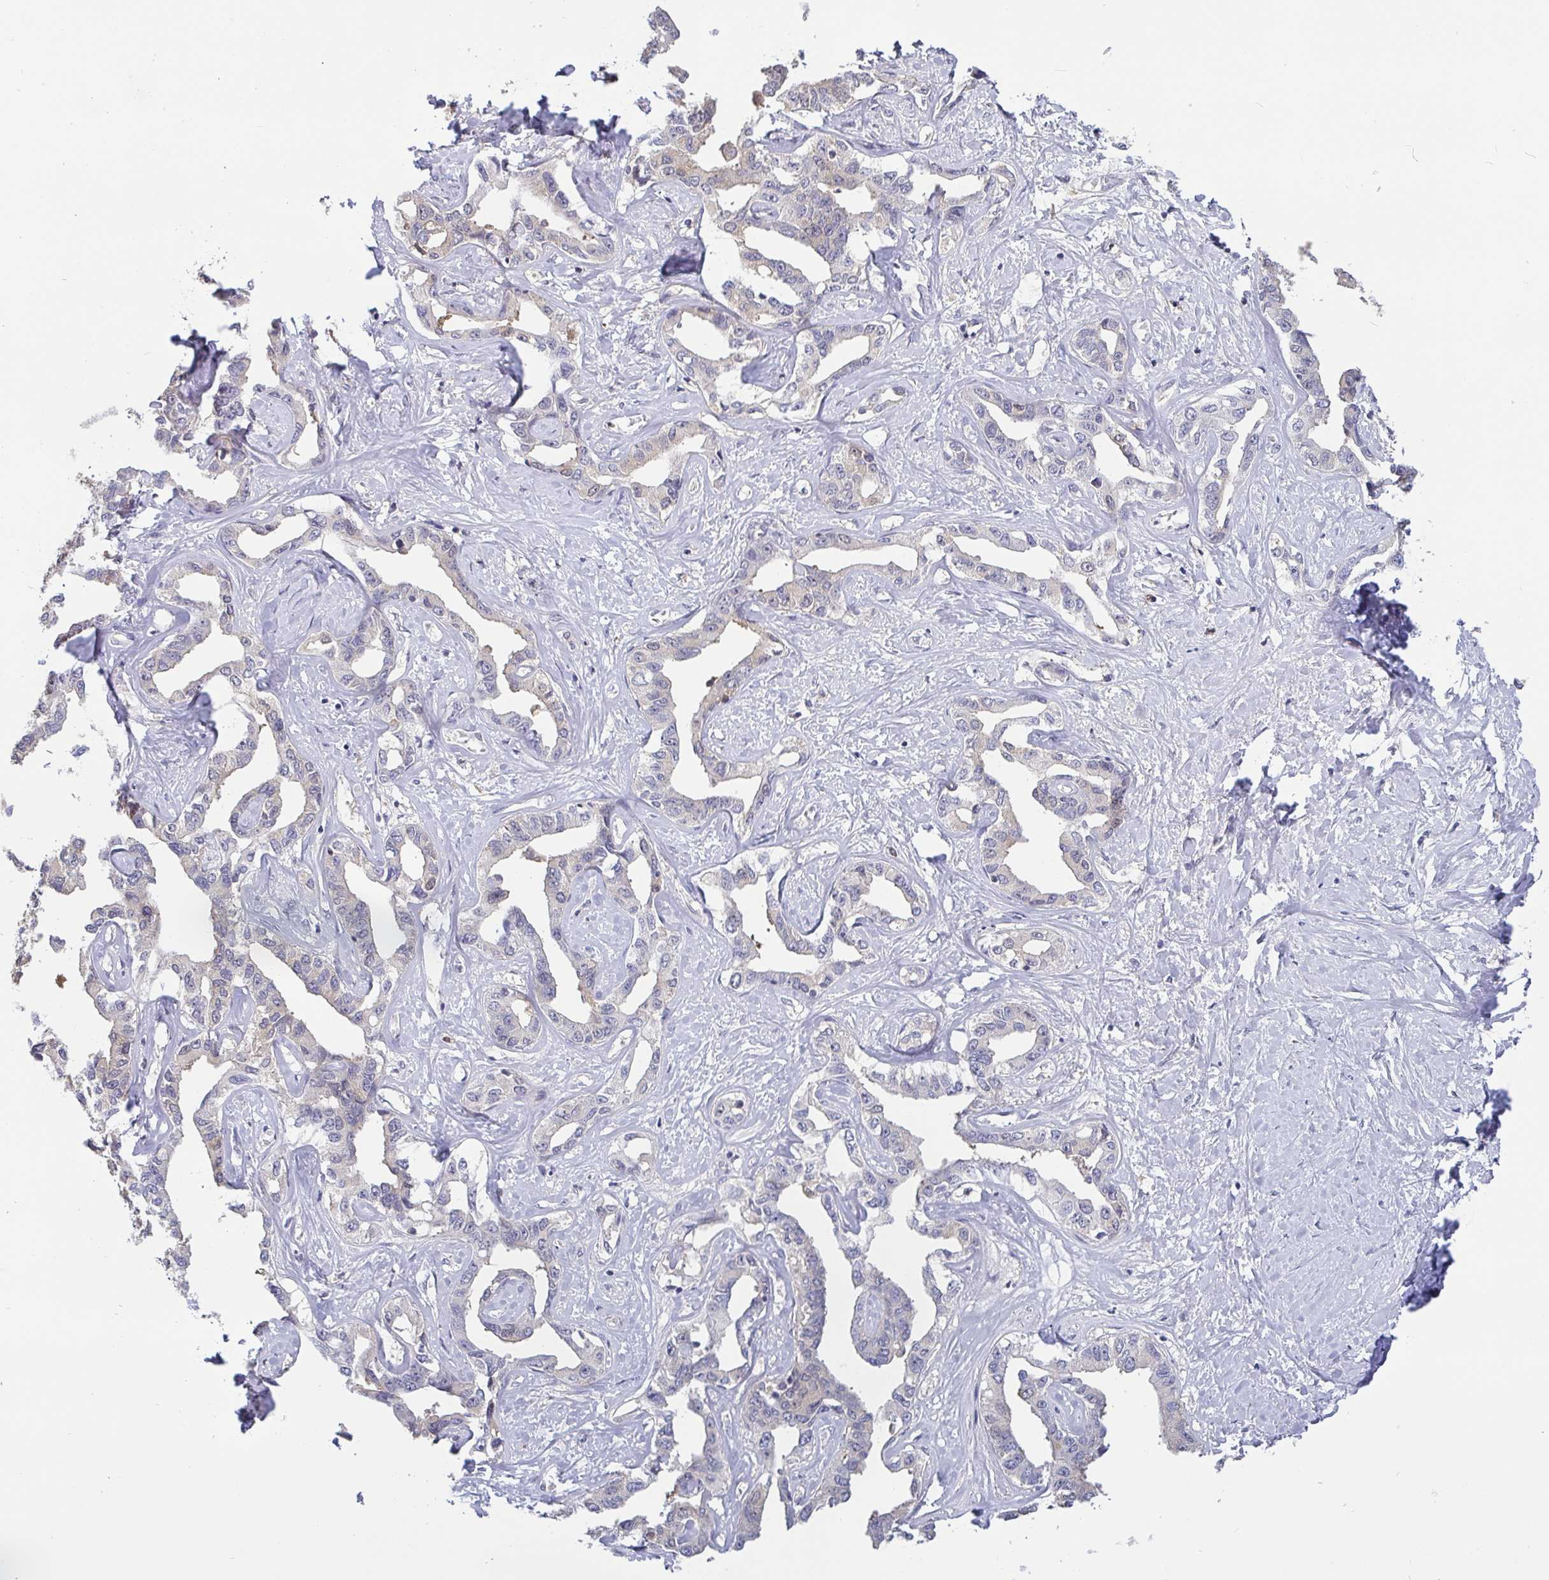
{"staining": {"intensity": "negative", "quantity": "none", "location": "none"}, "tissue": "liver cancer", "cell_type": "Tumor cells", "image_type": "cancer", "snomed": [{"axis": "morphology", "description": "Cholangiocarcinoma"}, {"axis": "topography", "description": "Liver"}], "caption": "IHC micrograph of liver cancer (cholangiocarcinoma) stained for a protein (brown), which displays no expression in tumor cells.", "gene": "IDH1", "patient": {"sex": "male", "age": 59}}